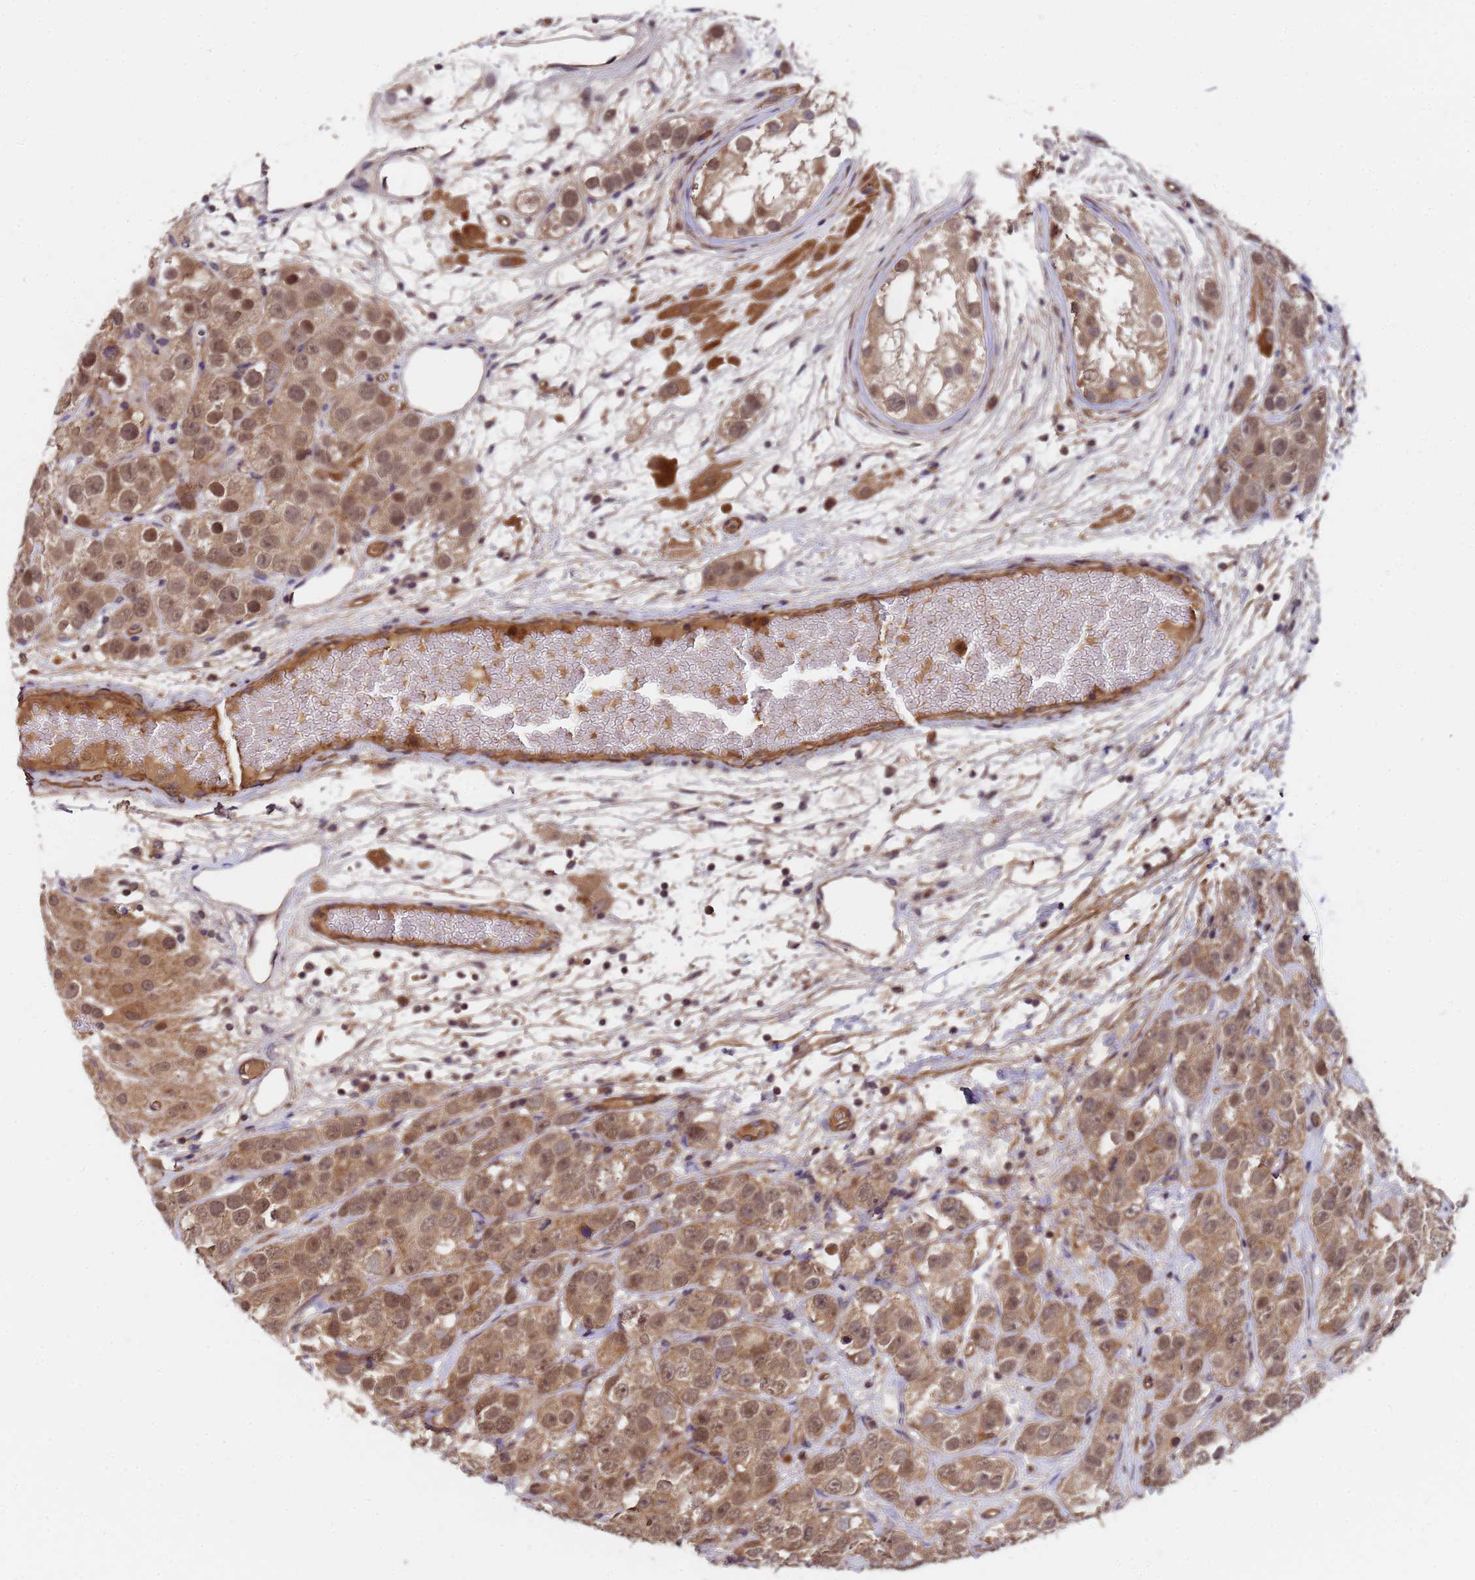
{"staining": {"intensity": "moderate", "quantity": ">75%", "location": "cytoplasmic/membranous,nuclear"}, "tissue": "testis cancer", "cell_type": "Tumor cells", "image_type": "cancer", "snomed": [{"axis": "morphology", "description": "Seminoma, NOS"}, {"axis": "topography", "description": "Testis"}], "caption": "Immunohistochemical staining of testis cancer (seminoma) exhibits moderate cytoplasmic/membranous and nuclear protein staining in about >75% of tumor cells.", "gene": "GSTCD", "patient": {"sex": "male", "age": 28}}